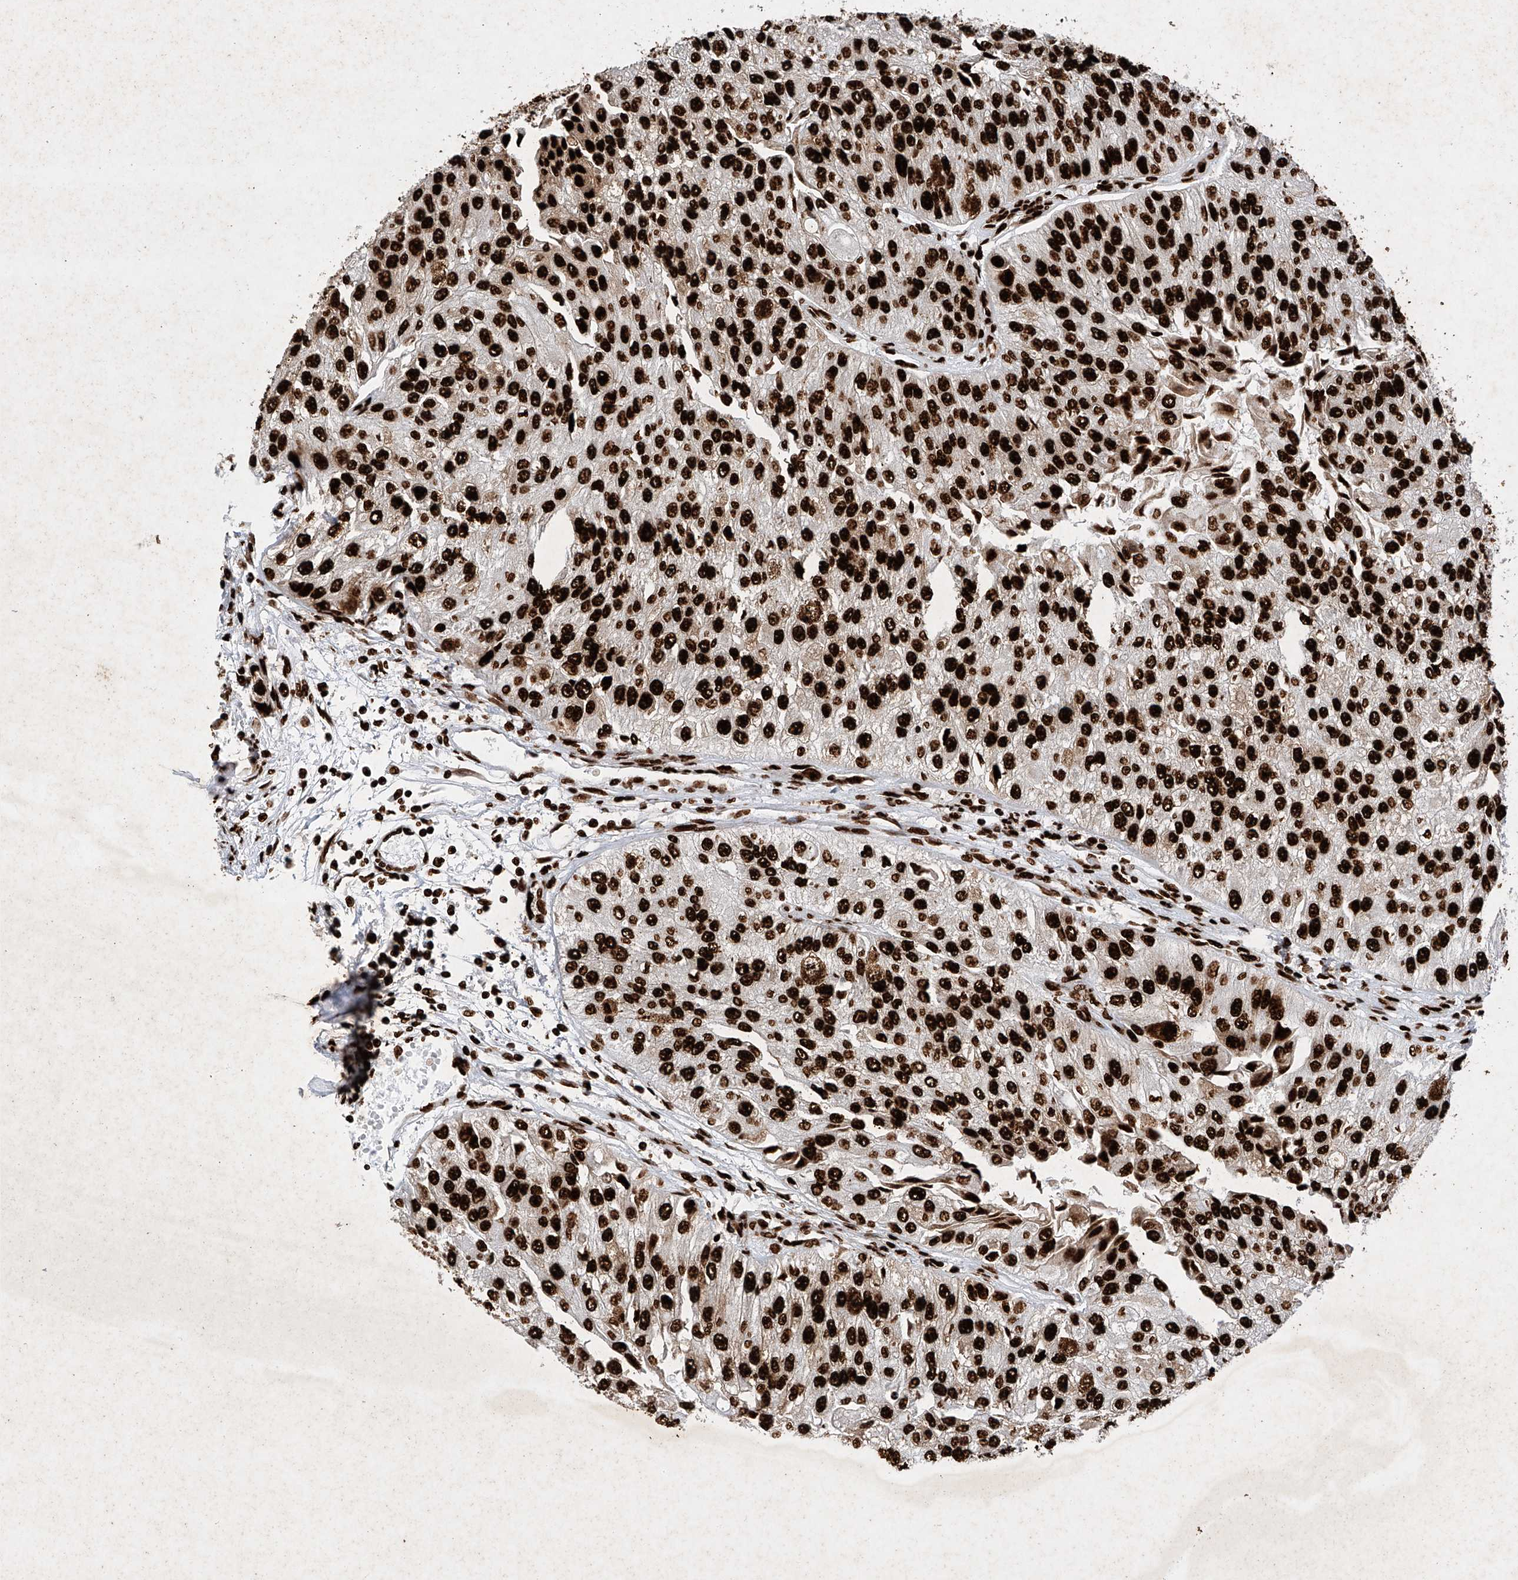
{"staining": {"intensity": "strong", "quantity": ">75%", "location": "nuclear"}, "tissue": "urothelial cancer", "cell_type": "Tumor cells", "image_type": "cancer", "snomed": [{"axis": "morphology", "description": "Urothelial carcinoma, High grade"}, {"axis": "topography", "description": "Kidney"}, {"axis": "topography", "description": "Urinary bladder"}], "caption": "Urothelial cancer stained for a protein reveals strong nuclear positivity in tumor cells. The staining was performed using DAB to visualize the protein expression in brown, while the nuclei were stained in blue with hematoxylin (Magnification: 20x).", "gene": "SRSF6", "patient": {"sex": "male", "age": 77}}